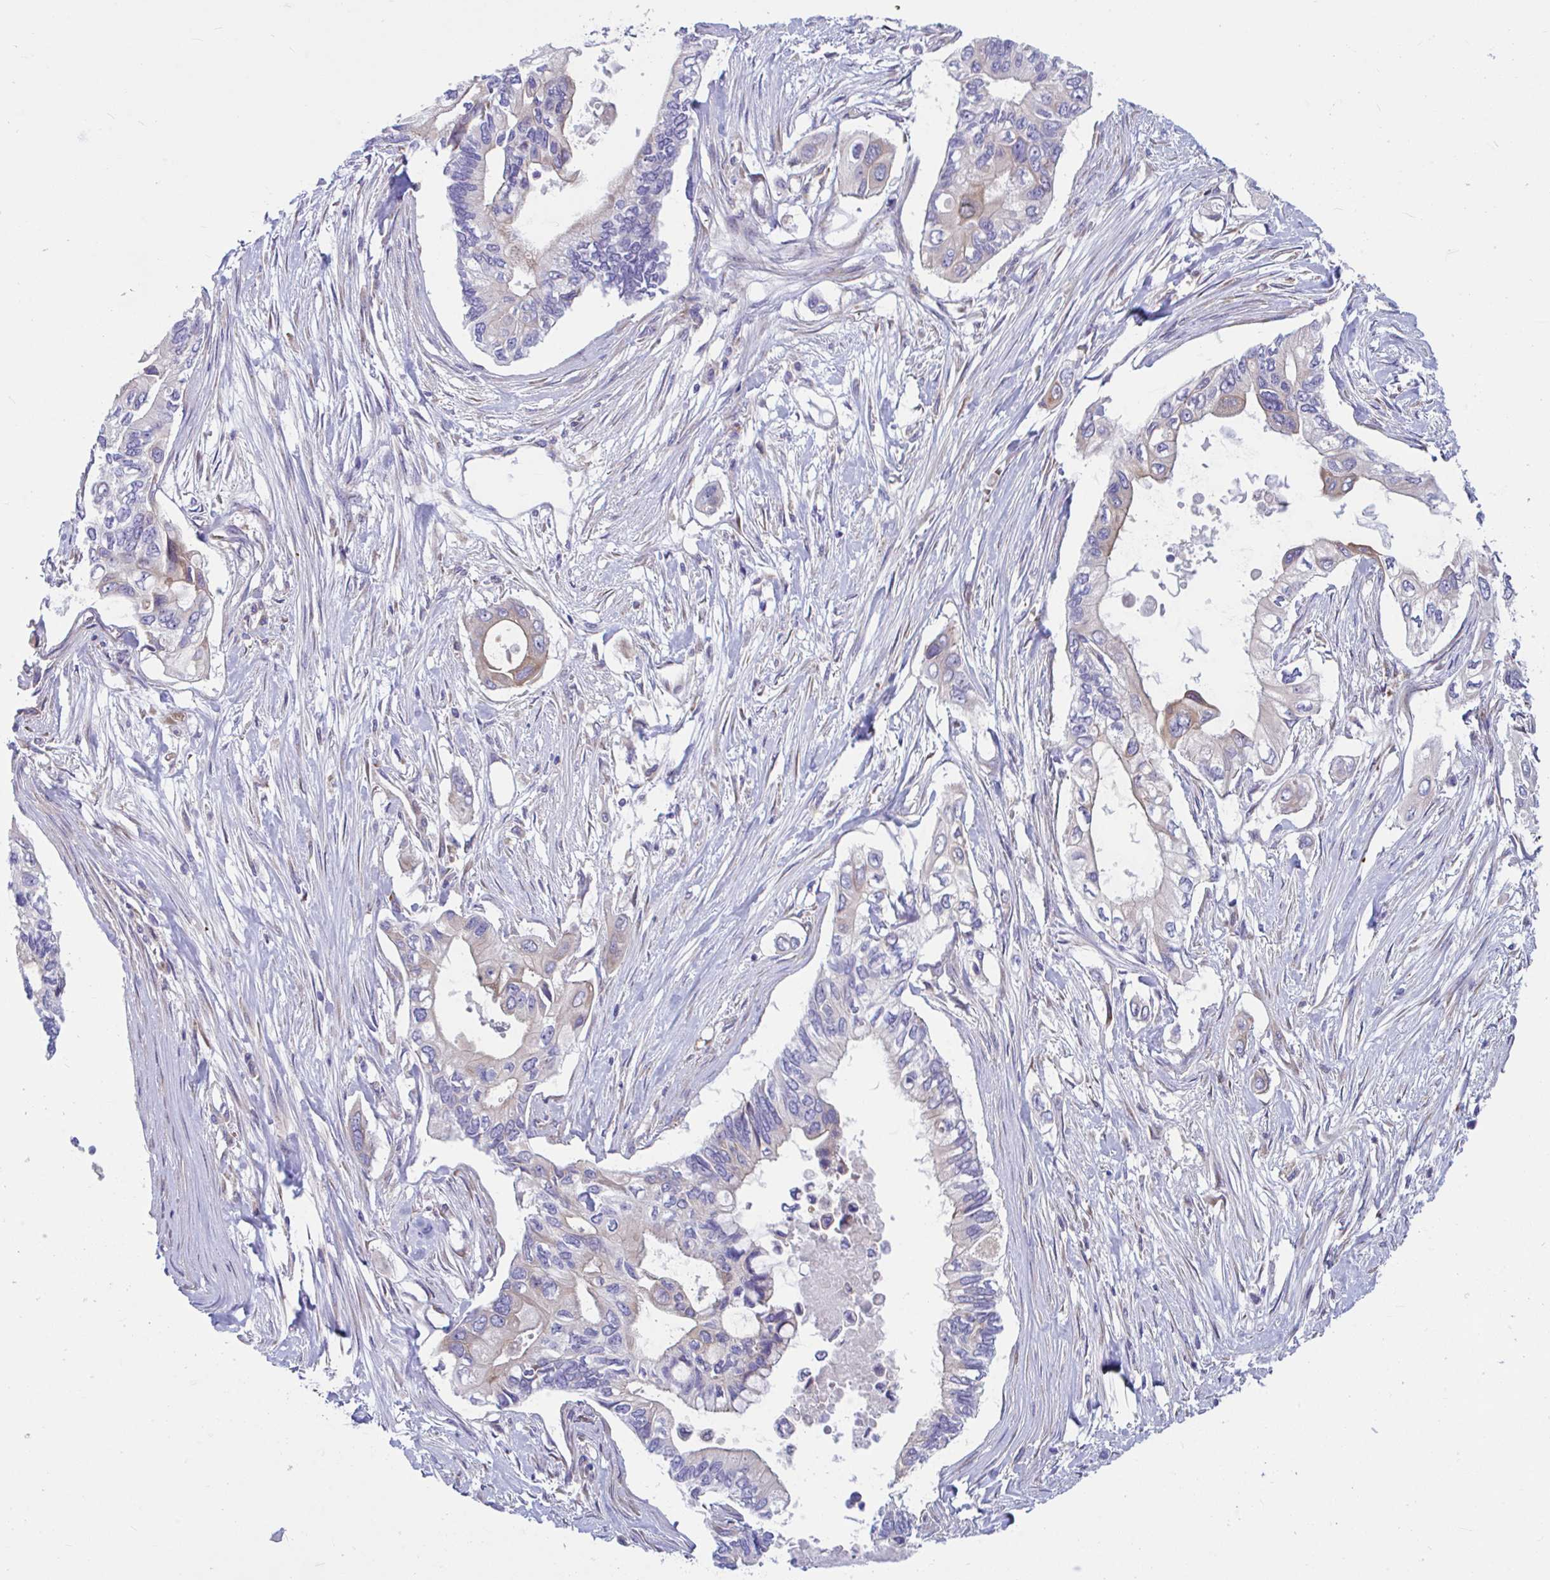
{"staining": {"intensity": "weak", "quantity": "<25%", "location": "cytoplasmic/membranous"}, "tissue": "pancreatic cancer", "cell_type": "Tumor cells", "image_type": "cancer", "snomed": [{"axis": "morphology", "description": "Adenocarcinoma, NOS"}, {"axis": "topography", "description": "Pancreas"}], "caption": "This photomicrograph is of adenocarcinoma (pancreatic) stained with immunohistochemistry (IHC) to label a protein in brown with the nuclei are counter-stained blue. There is no staining in tumor cells.", "gene": "WBP1", "patient": {"sex": "female", "age": 63}}